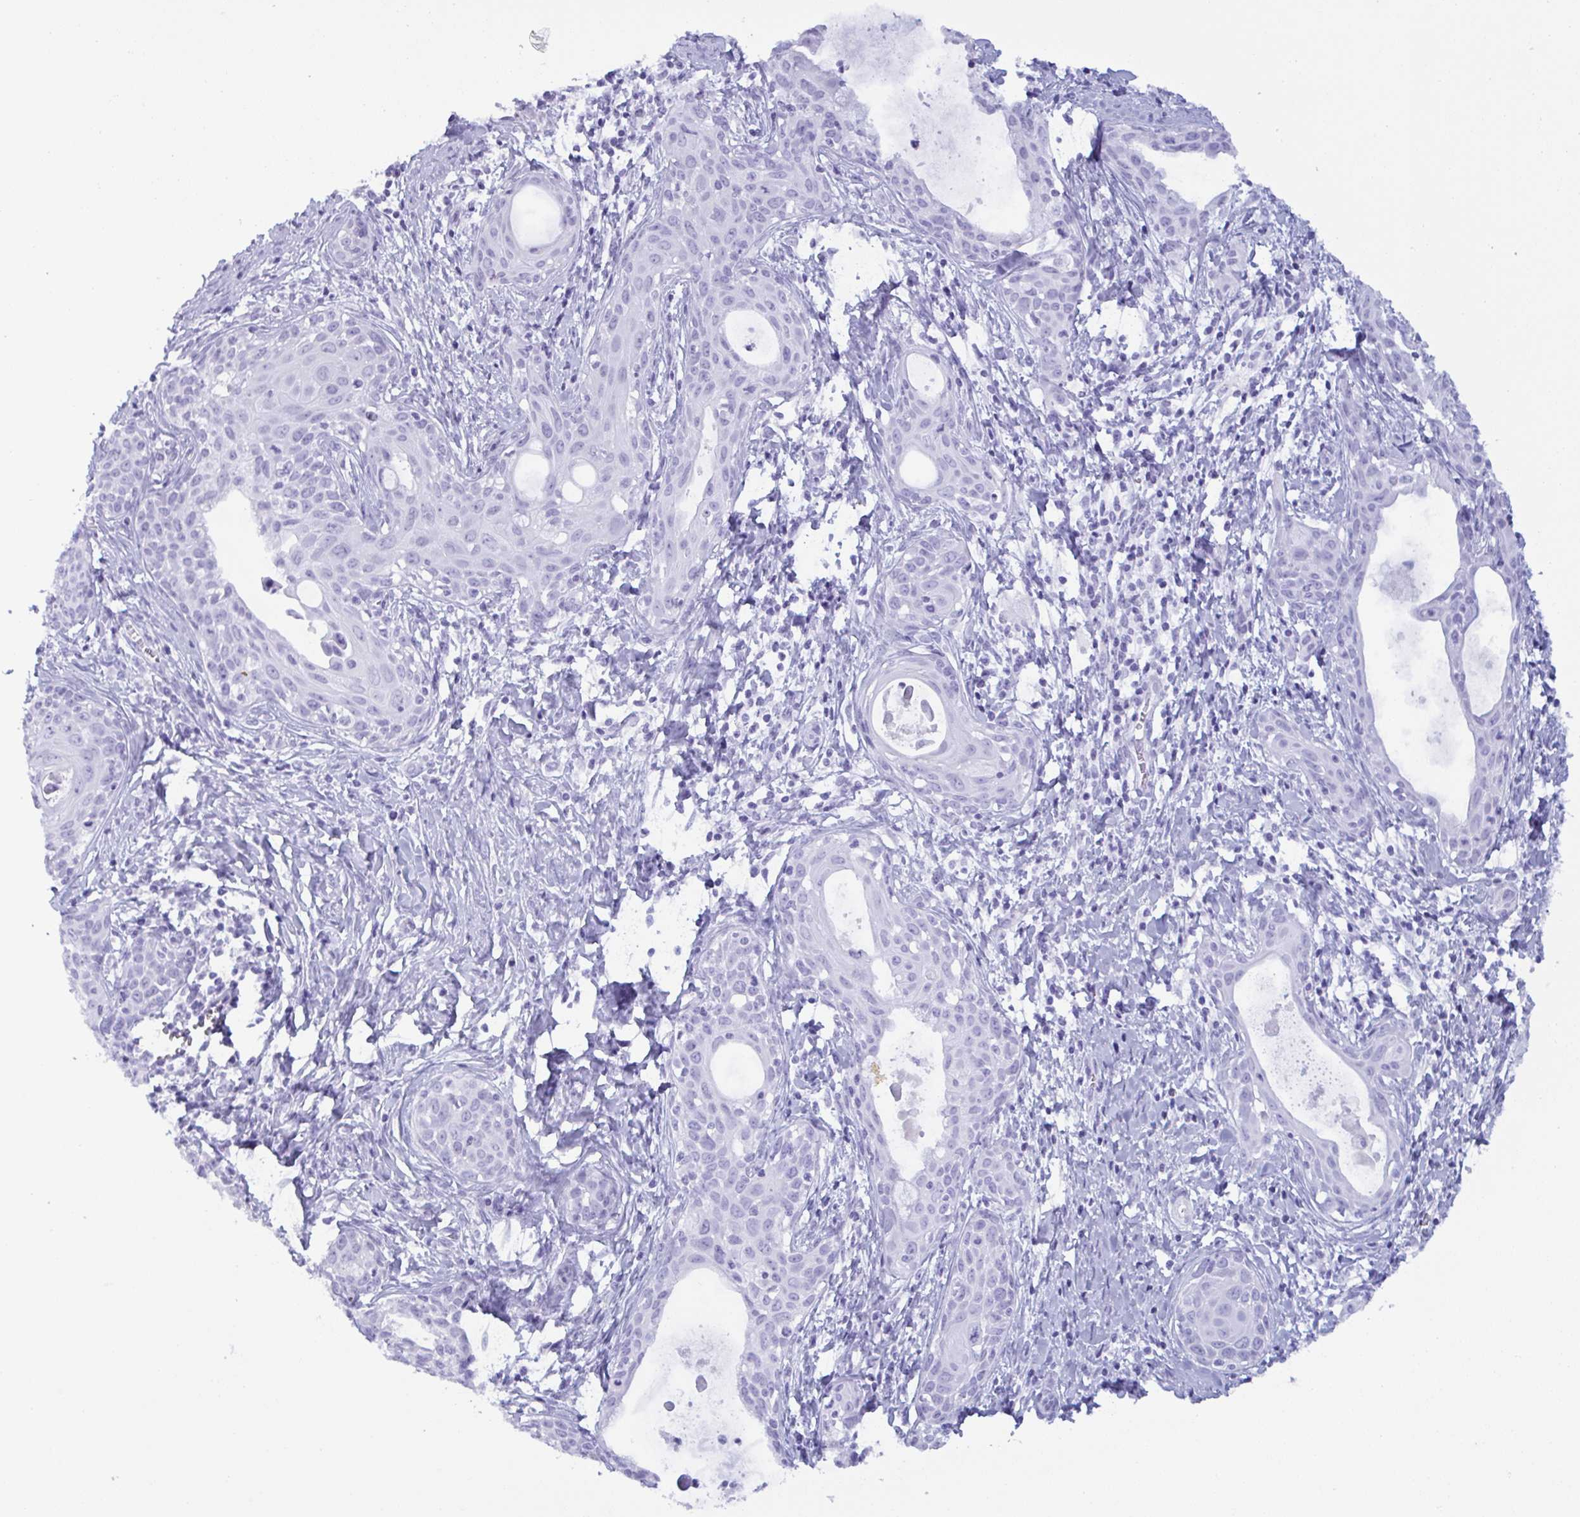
{"staining": {"intensity": "negative", "quantity": "none", "location": "none"}, "tissue": "cervical cancer", "cell_type": "Tumor cells", "image_type": "cancer", "snomed": [{"axis": "morphology", "description": "Squamous cell carcinoma, NOS"}, {"axis": "topography", "description": "Cervix"}], "caption": "DAB (3,3'-diaminobenzidine) immunohistochemical staining of human cervical squamous cell carcinoma demonstrates no significant staining in tumor cells.", "gene": "MRGPRG", "patient": {"sex": "female", "age": 52}}